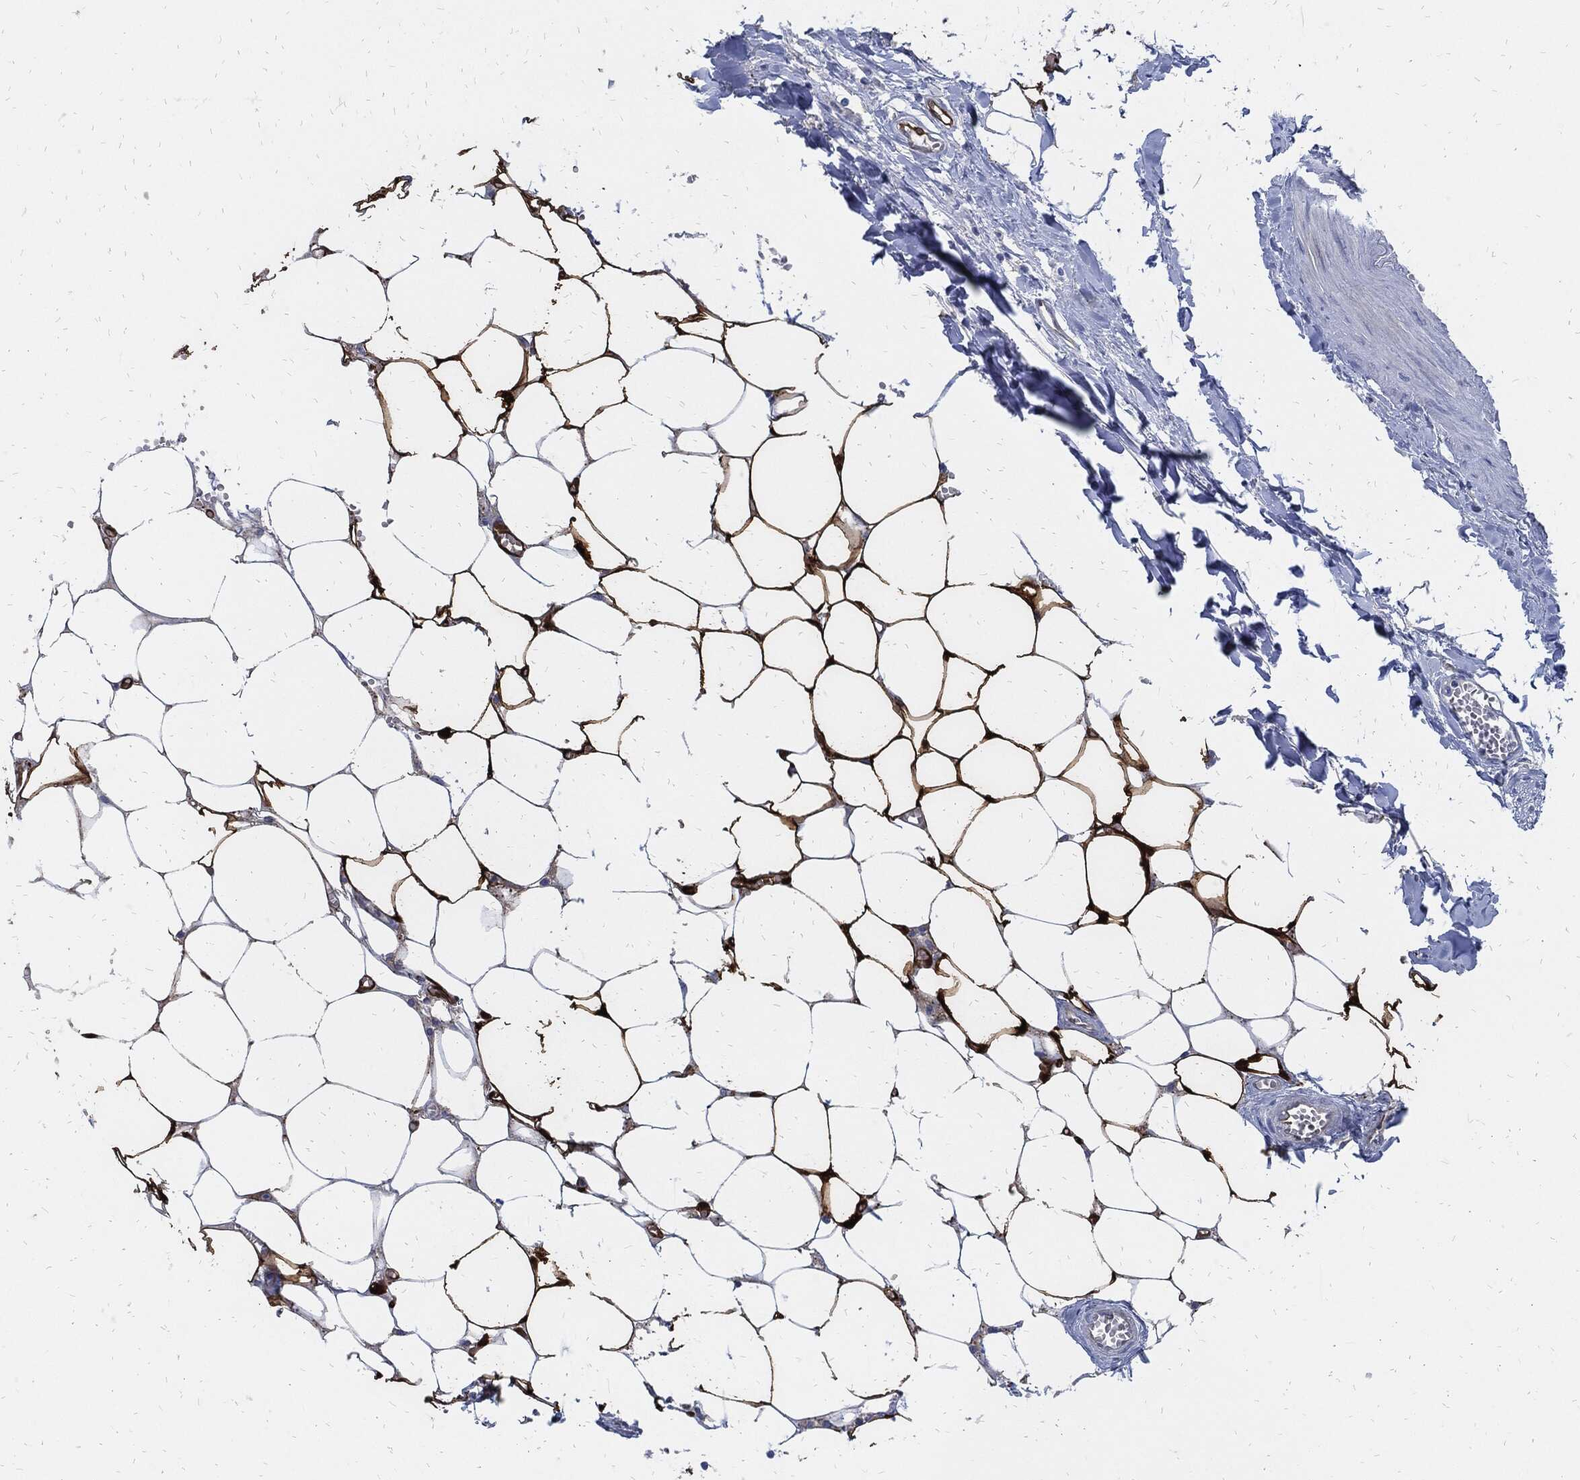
{"staining": {"intensity": "strong", "quantity": ">75%", "location": "cytoplasmic/membranous"}, "tissue": "adipose tissue", "cell_type": "Adipocytes", "image_type": "normal", "snomed": [{"axis": "morphology", "description": "Normal tissue, NOS"}, {"axis": "morphology", "description": "Squamous cell carcinoma, NOS"}, {"axis": "topography", "description": "Cartilage tissue"}, {"axis": "topography", "description": "Lung"}], "caption": "Adipose tissue was stained to show a protein in brown. There is high levels of strong cytoplasmic/membranous staining in approximately >75% of adipocytes. (brown staining indicates protein expression, while blue staining denotes nuclei).", "gene": "FABP4", "patient": {"sex": "male", "age": 66}}